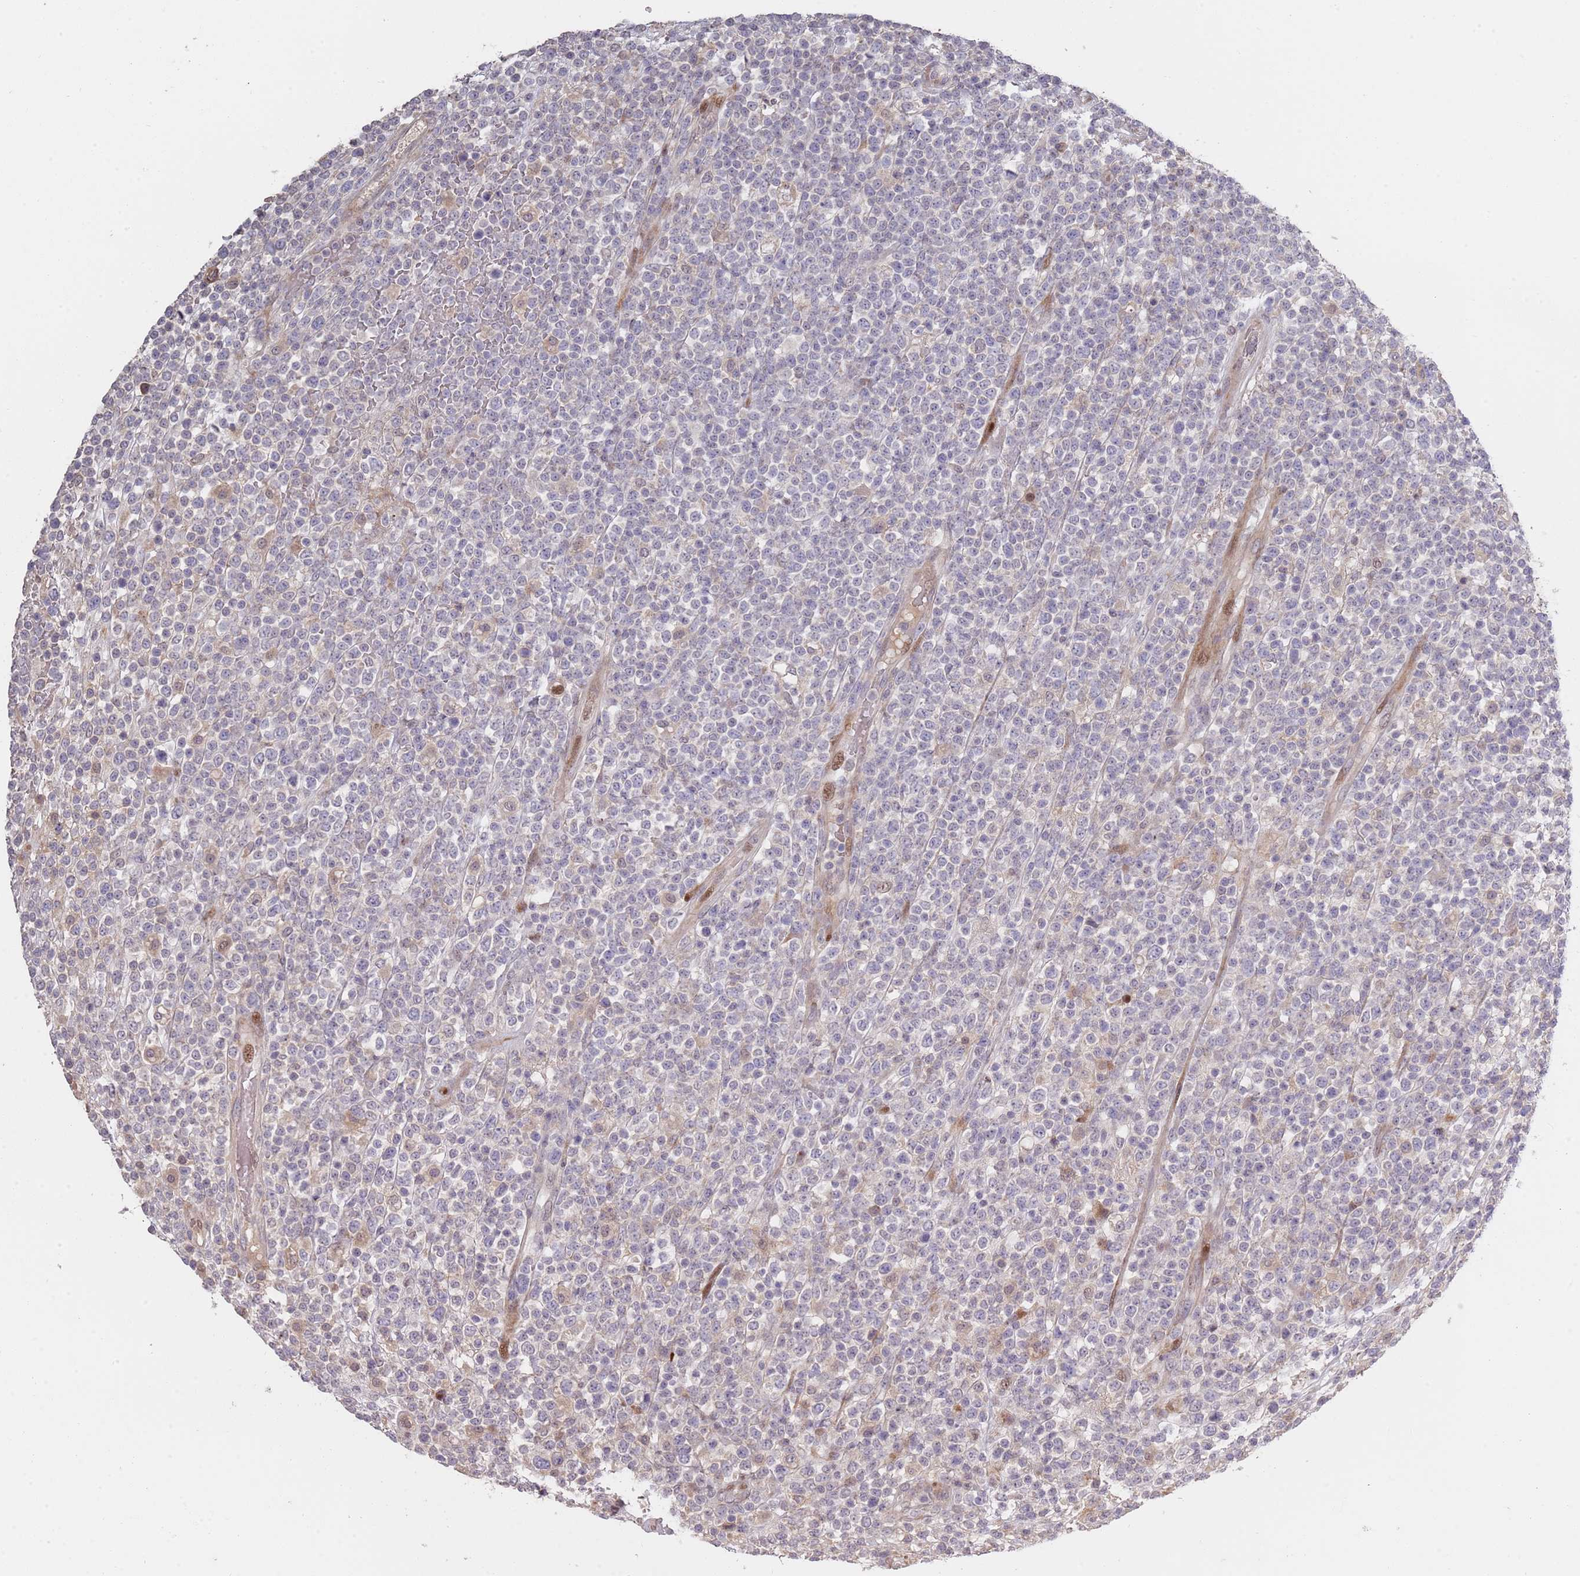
{"staining": {"intensity": "negative", "quantity": "none", "location": "none"}, "tissue": "lymphoma", "cell_type": "Tumor cells", "image_type": "cancer", "snomed": [{"axis": "morphology", "description": "Malignant lymphoma, non-Hodgkin's type, High grade"}, {"axis": "topography", "description": "Colon"}], "caption": "A high-resolution micrograph shows IHC staining of high-grade malignant lymphoma, non-Hodgkin's type, which demonstrates no significant staining in tumor cells. (Immunohistochemistry, brightfield microscopy, high magnification).", "gene": "SYNDIG1L", "patient": {"sex": "female", "age": 53}}